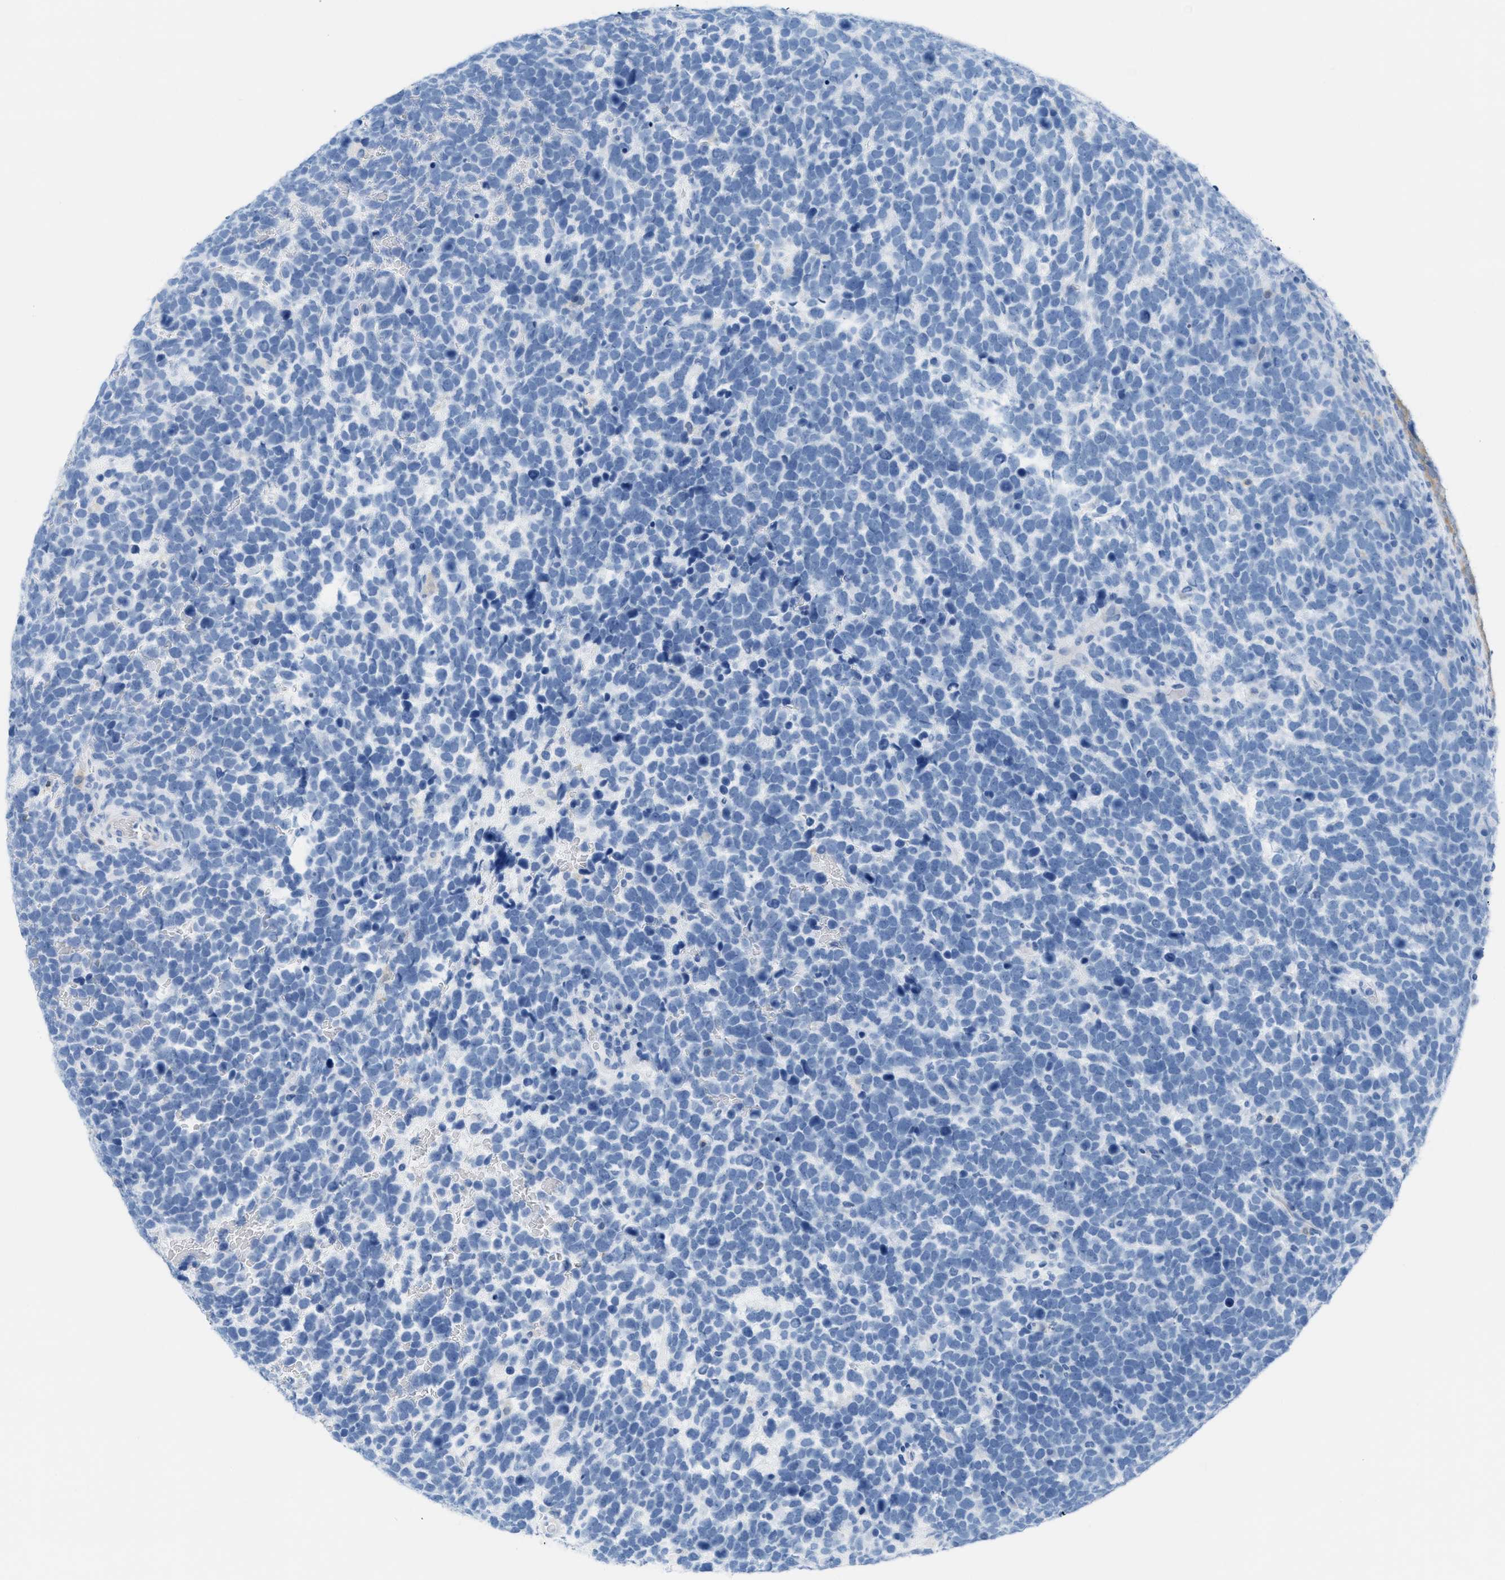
{"staining": {"intensity": "negative", "quantity": "none", "location": "none"}, "tissue": "urothelial cancer", "cell_type": "Tumor cells", "image_type": "cancer", "snomed": [{"axis": "morphology", "description": "Urothelial carcinoma, High grade"}, {"axis": "topography", "description": "Urinary bladder"}], "caption": "Immunohistochemistry (IHC) photomicrograph of neoplastic tissue: human urothelial cancer stained with DAB displays no significant protein positivity in tumor cells.", "gene": "ASGR1", "patient": {"sex": "female", "age": 82}}